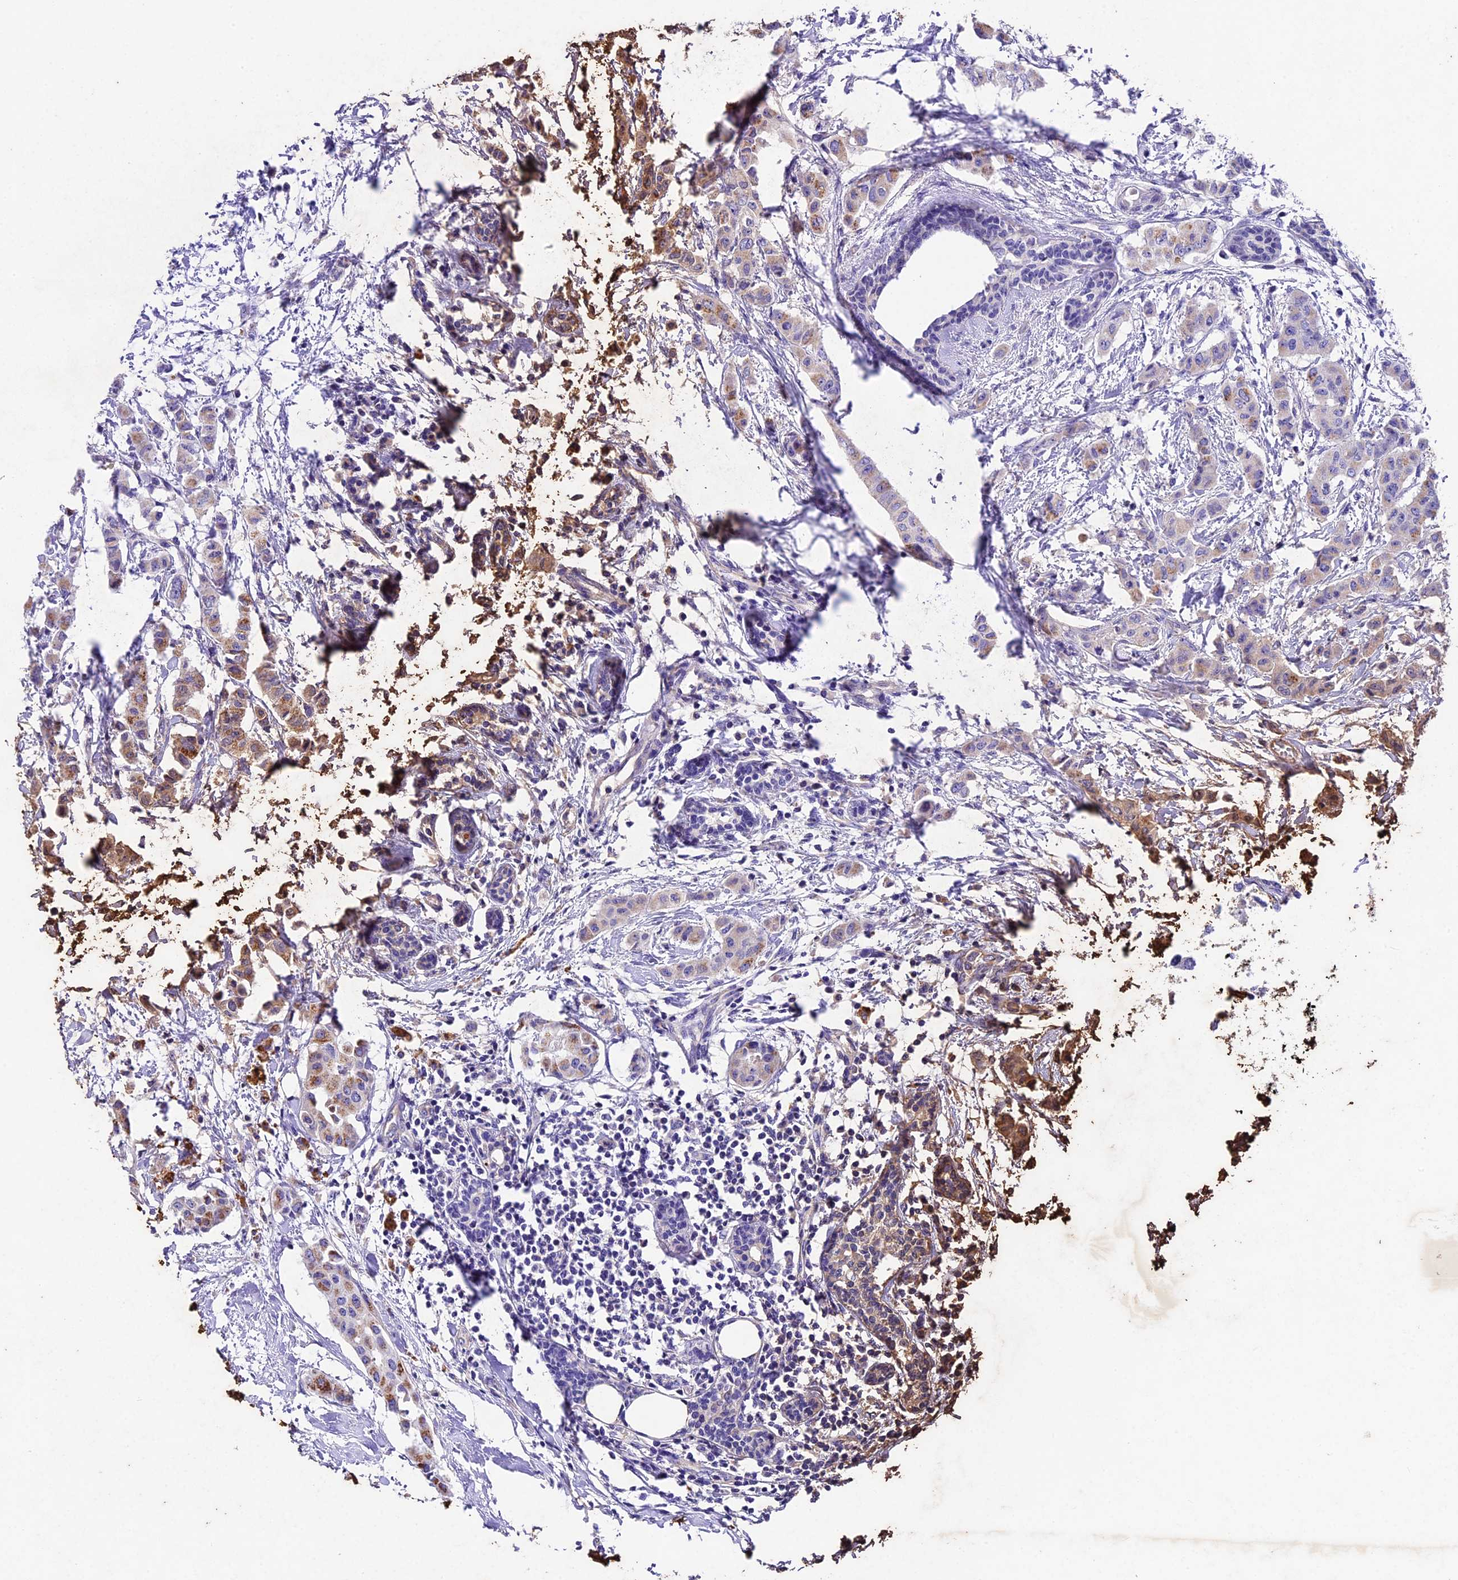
{"staining": {"intensity": "negative", "quantity": "none", "location": "none"}, "tissue": "breast cancer", "cell_type": "Tumor cells", "image_type": "cancer", "snomed": [{"axis": "morphology", "description": "Duct carcinoma"}, {"axis": "topography", "description": "Breast"}], "caption": "Histopathology image shows no significant protein positivity in tumor cells of breast intraductal carcinoma.", "gene": "IFT140", "patient": {"sex": "female", "age": 40}}